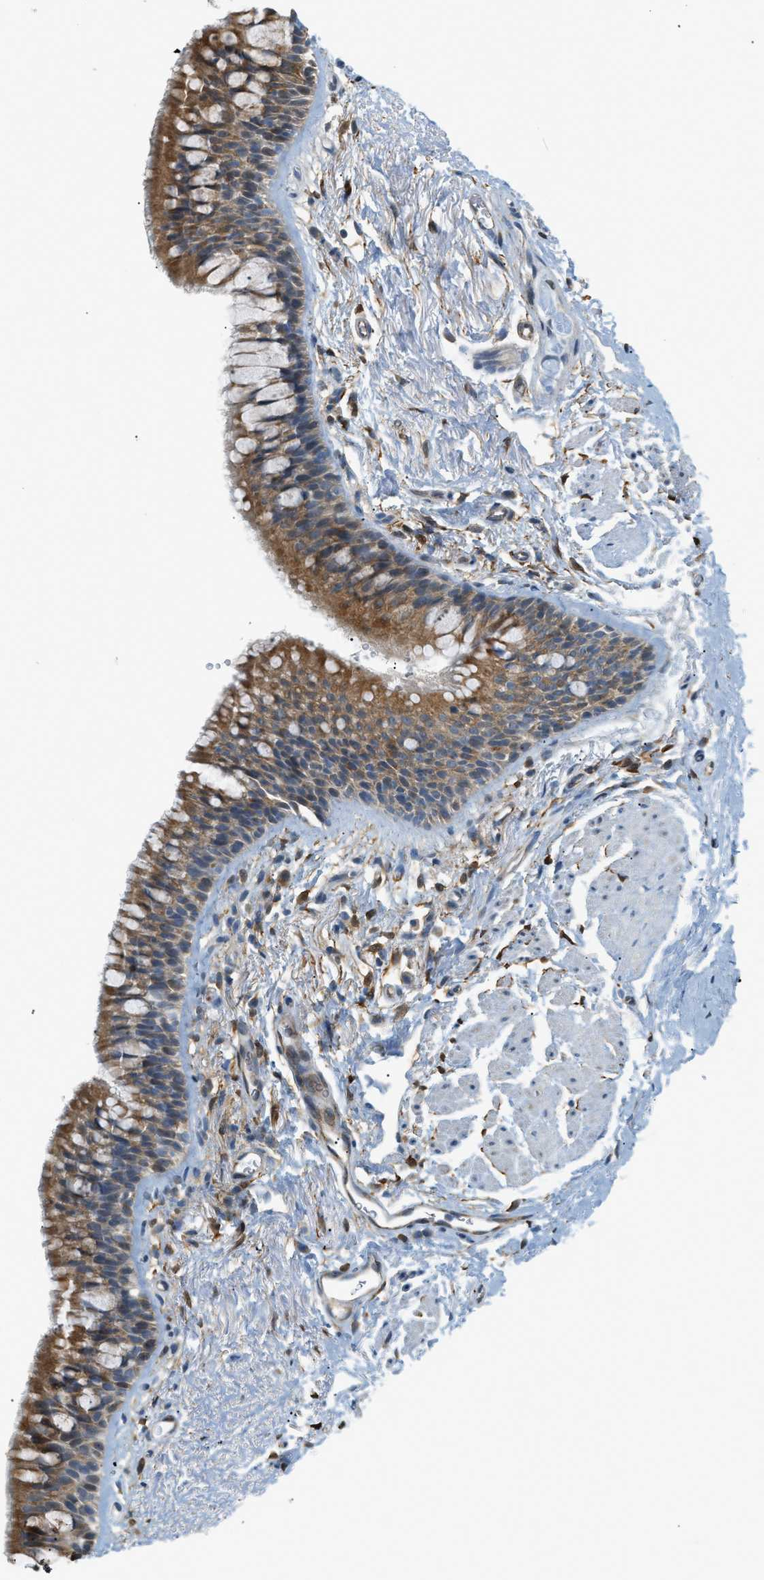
{"staining": {"intensity": "moderate", "quantity": ">75%", "location": "cytoplasmic/membranous"}, "tissue": "adipose tissue", "cell_type": "Adipocytes", "image_type": "normal", "snomed": [{"axis": "morphology", "description": "Normal tissue, NOS"}, {"axis": "topography", "description": "Cartilage tissue"}, {"axis": "topography", "description": "Bronchus"}], "caption": "A high-resolution photomicrograph shows immunohistochemistry (IHC) staining of unremarkable adipose tissue, which reveals moderate cytoplasmic/membranous expression in approximately >75% of adipocytes.", "gene": "PIGG", "patient": {"sex": "female", "age": 53}}